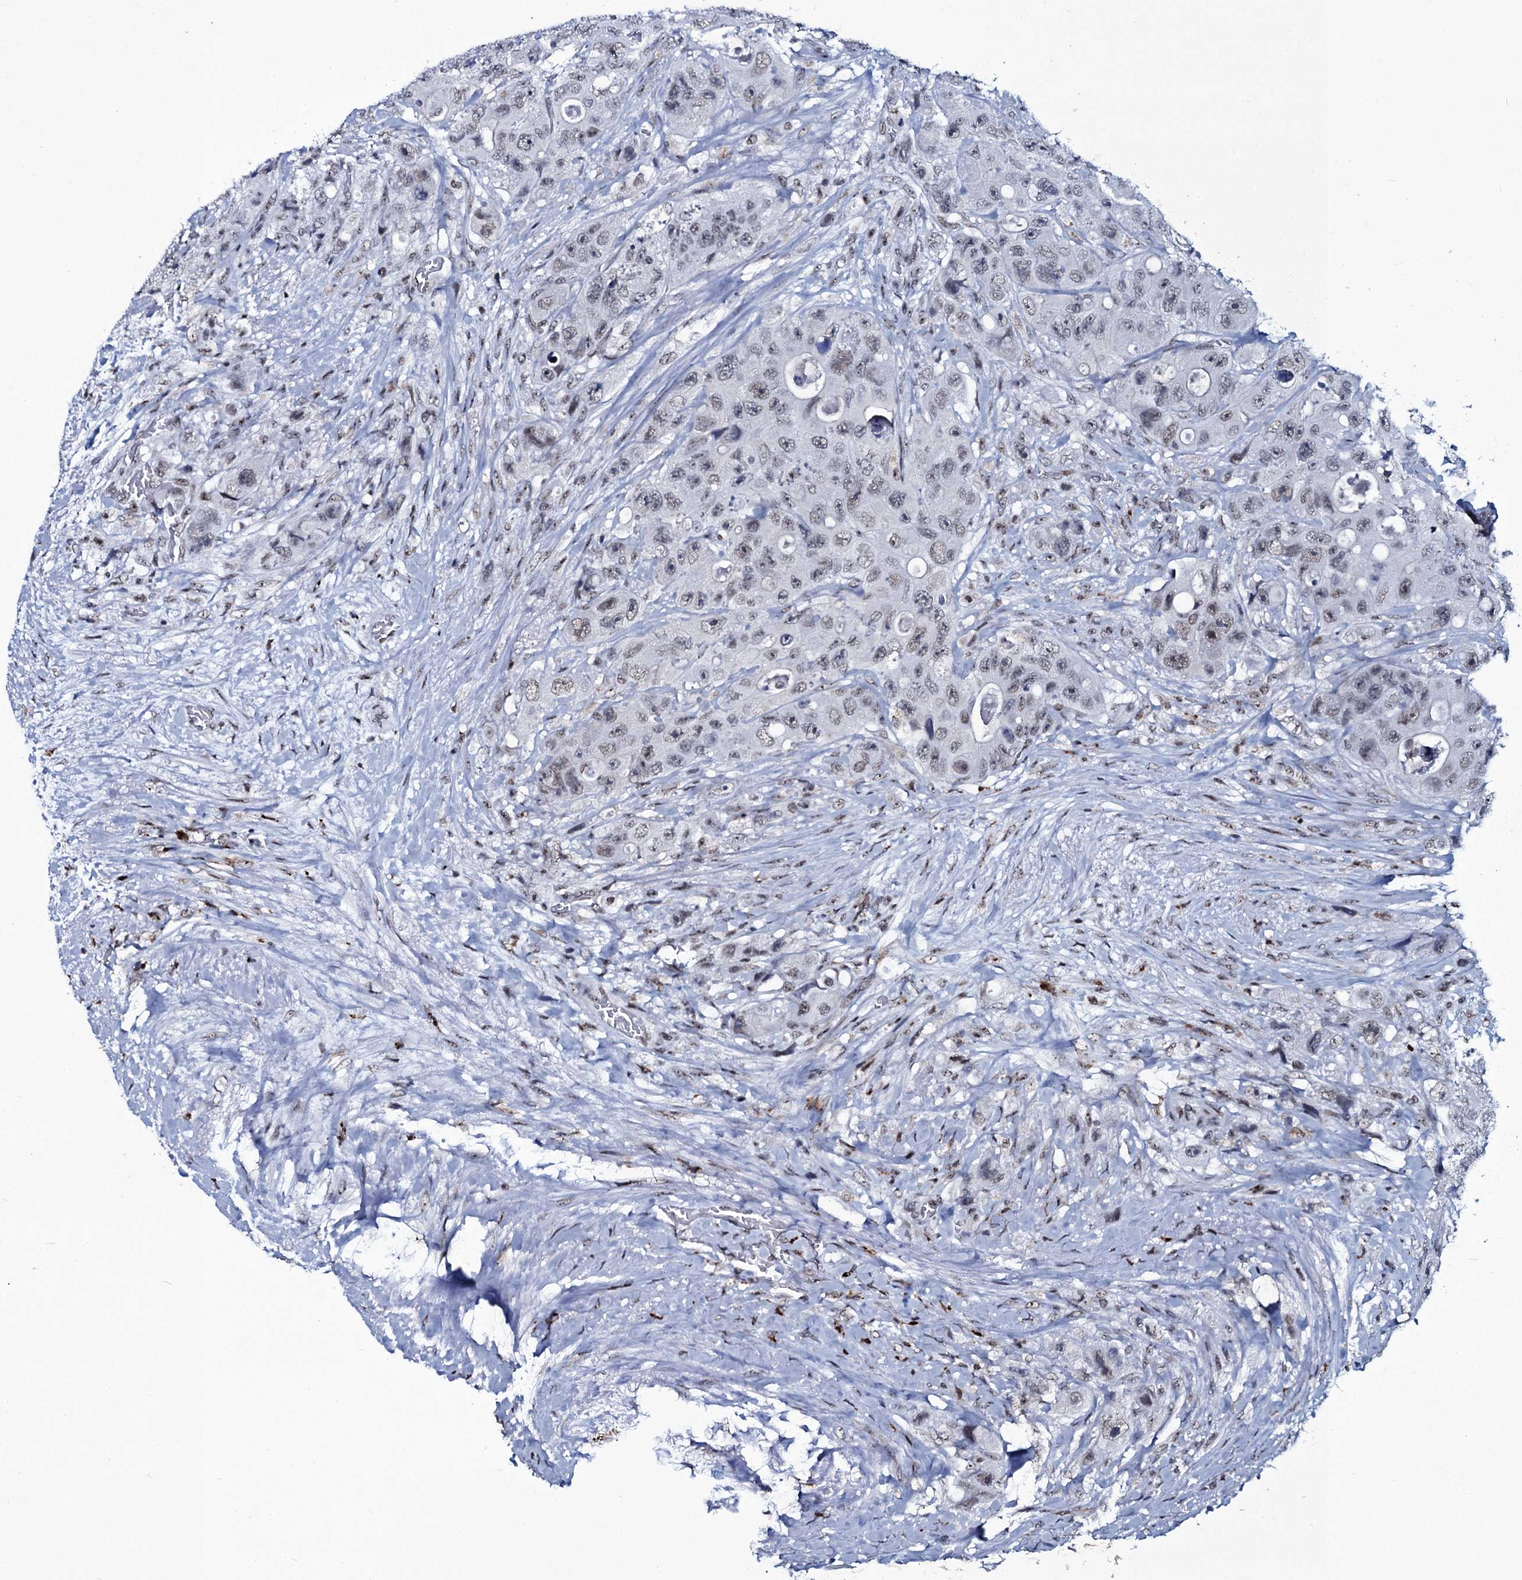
{"staining": {"intensity": "weak", "quantity": "<25%", "location": "nuclear"}, "tissue": "colorectal cancer", "cell_type": "Tumor cells", "image_type": "cancer", "snomed": [{"axis": "morphology", "description": "Adenocarcinoma, NOS"}, {"axis": "topography", "description": "Colon"}], "caption": "DAB (3,3'-diaminobenzidine) immunohistochemical staining of human colorectal cancer (adenocarcinoma) exhibits no significant expression in tumor cells.", "gene": "ZMIZ2", "patient": {"sex": "female", "age": 46}}